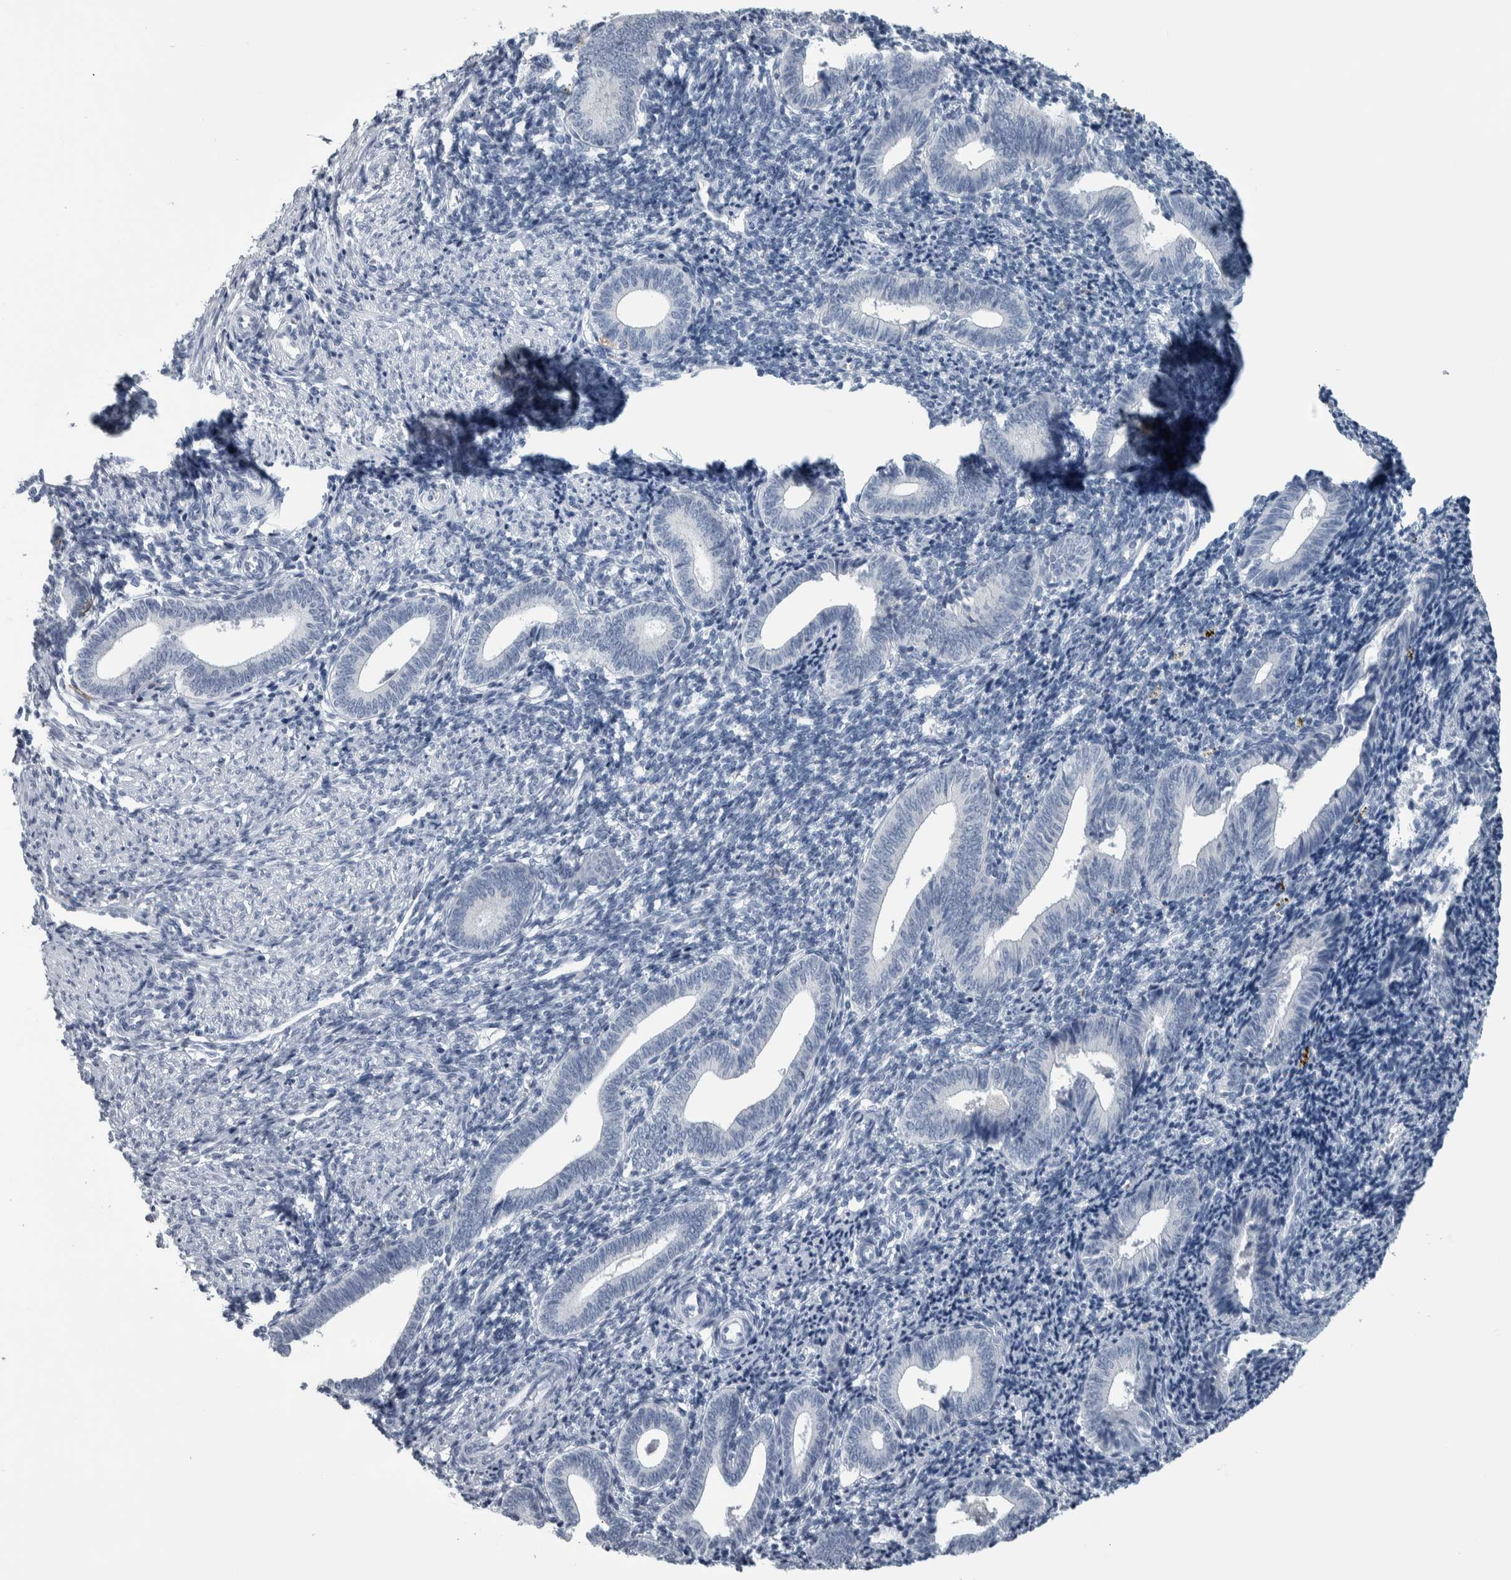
{"staining": {"intensity": "negative", "quantity": "none", "location": "none"}, "tissue": "endometrium", "cell_type": "Cells in endometrial stroma", "image_type": "normal", "snomed": [{"axis": "morphology", "description": "Normal tissue, NOS"}, {"axis": "topography", "description": "Uterus"}, {"axis": "topography", "description": "Endometrium"}], "caption": "Normal endometrium was stained to show a protein in brown. There is no significant expression in cells in endometrial stroma. (Stains: DAB (3,3'-diaminobenzidine) IHC with hematoxylin counter stain, Microscopy: brightfield microscopy at high magnification).", "gene": "CDH17", "patient": {"sex": "female", "age": 33}}